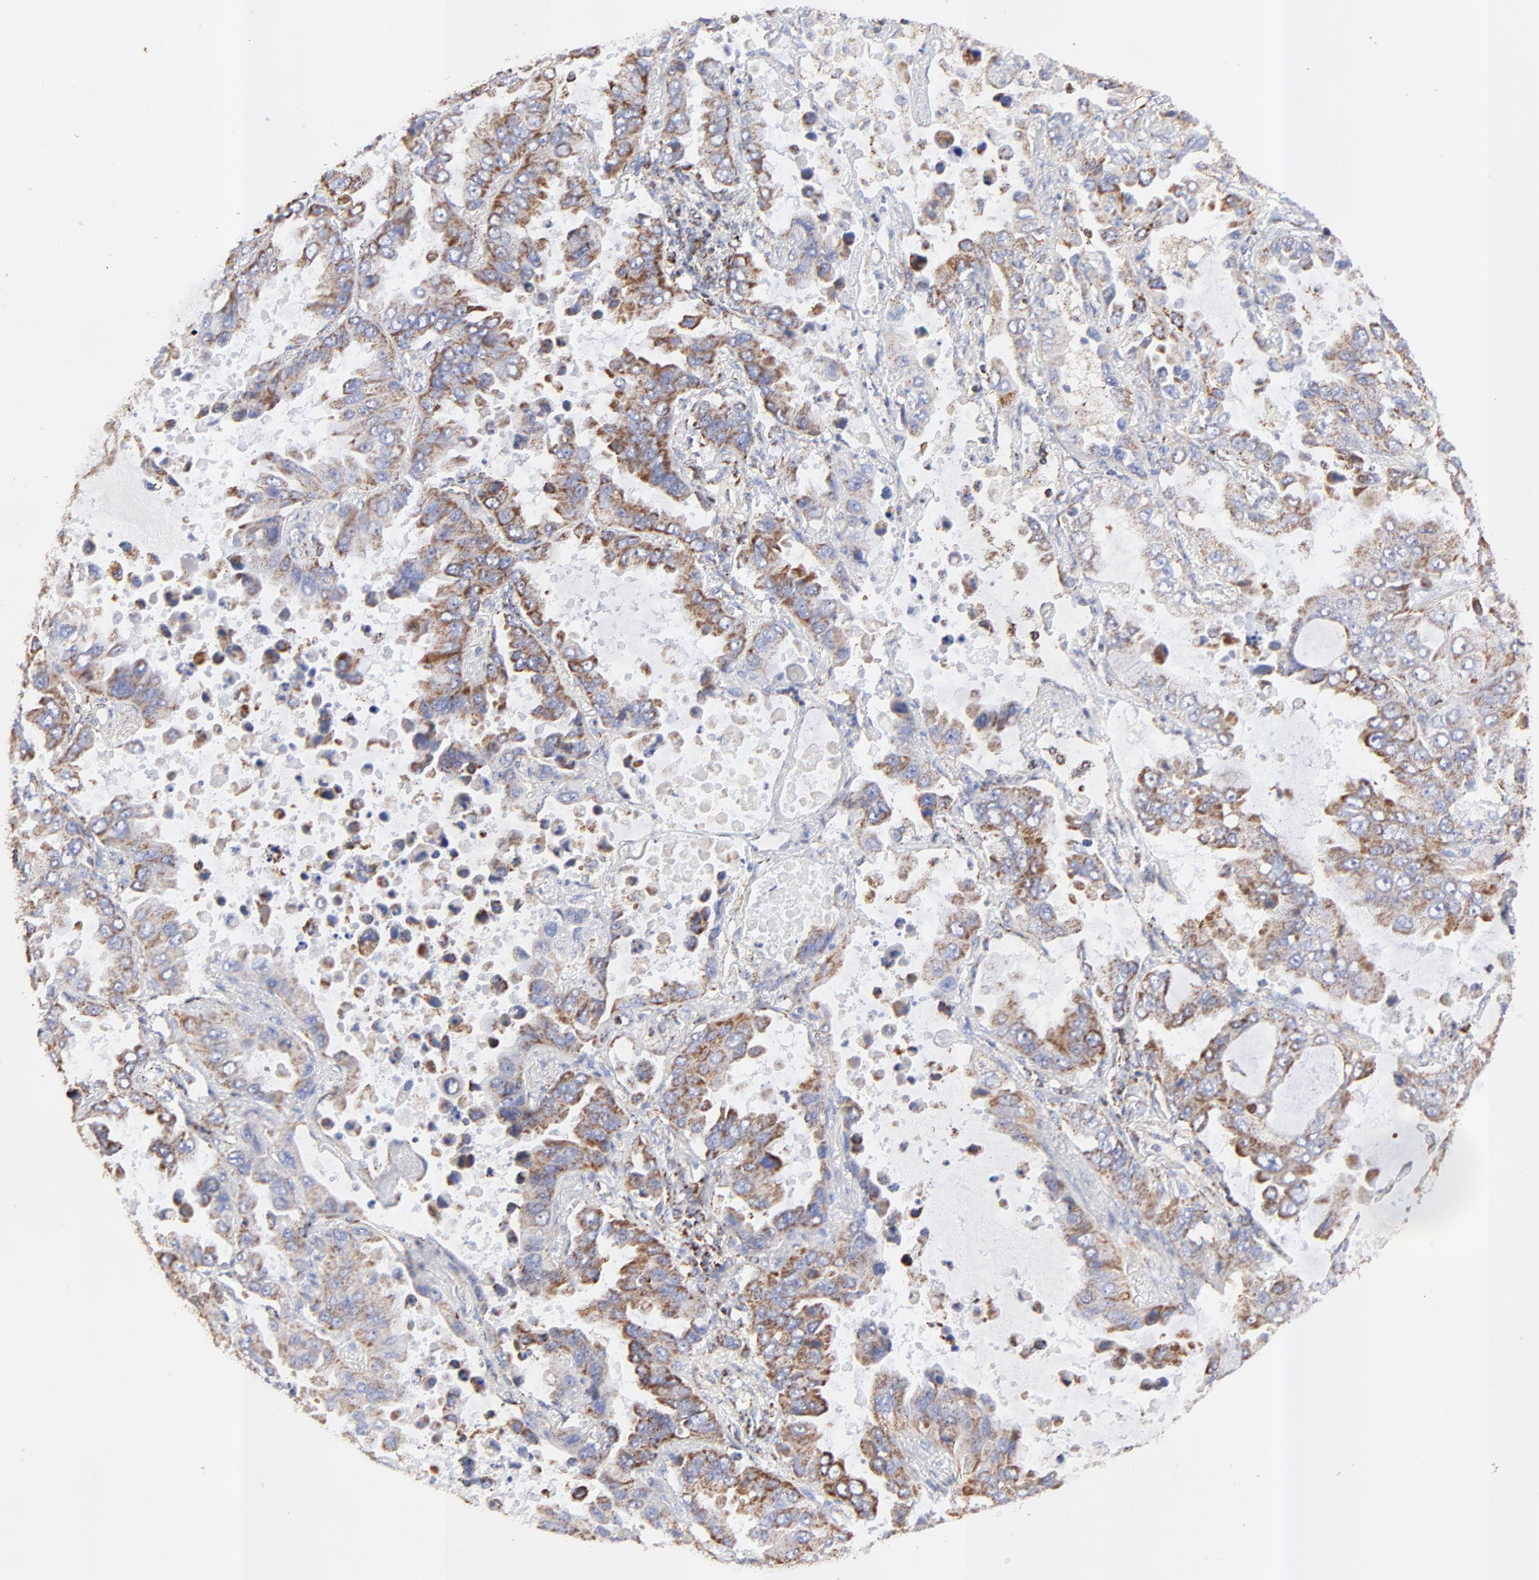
{"staining": {"intensity": "moderate", "quantity": ">75%", "location": "cytoplasmic/membranous"}, "tissue": "lung cancer", "cell_type": "Tumor cells", "image_type": "cancer", "snomed": [{"axis": "morphology", "description": "Adenocarcinoma, NOS"}, {"axis": "topography", "description": "Lung"}], "caption": "Immunohistochemistry of lung cancer (adenocarcinoma) reveals medium levels of moderate cytoplasmic/membranous positivity in approximately >75% of tumor cells.", "gene": "COX4I1", "patient": {"sex": "male", "age": 64}}